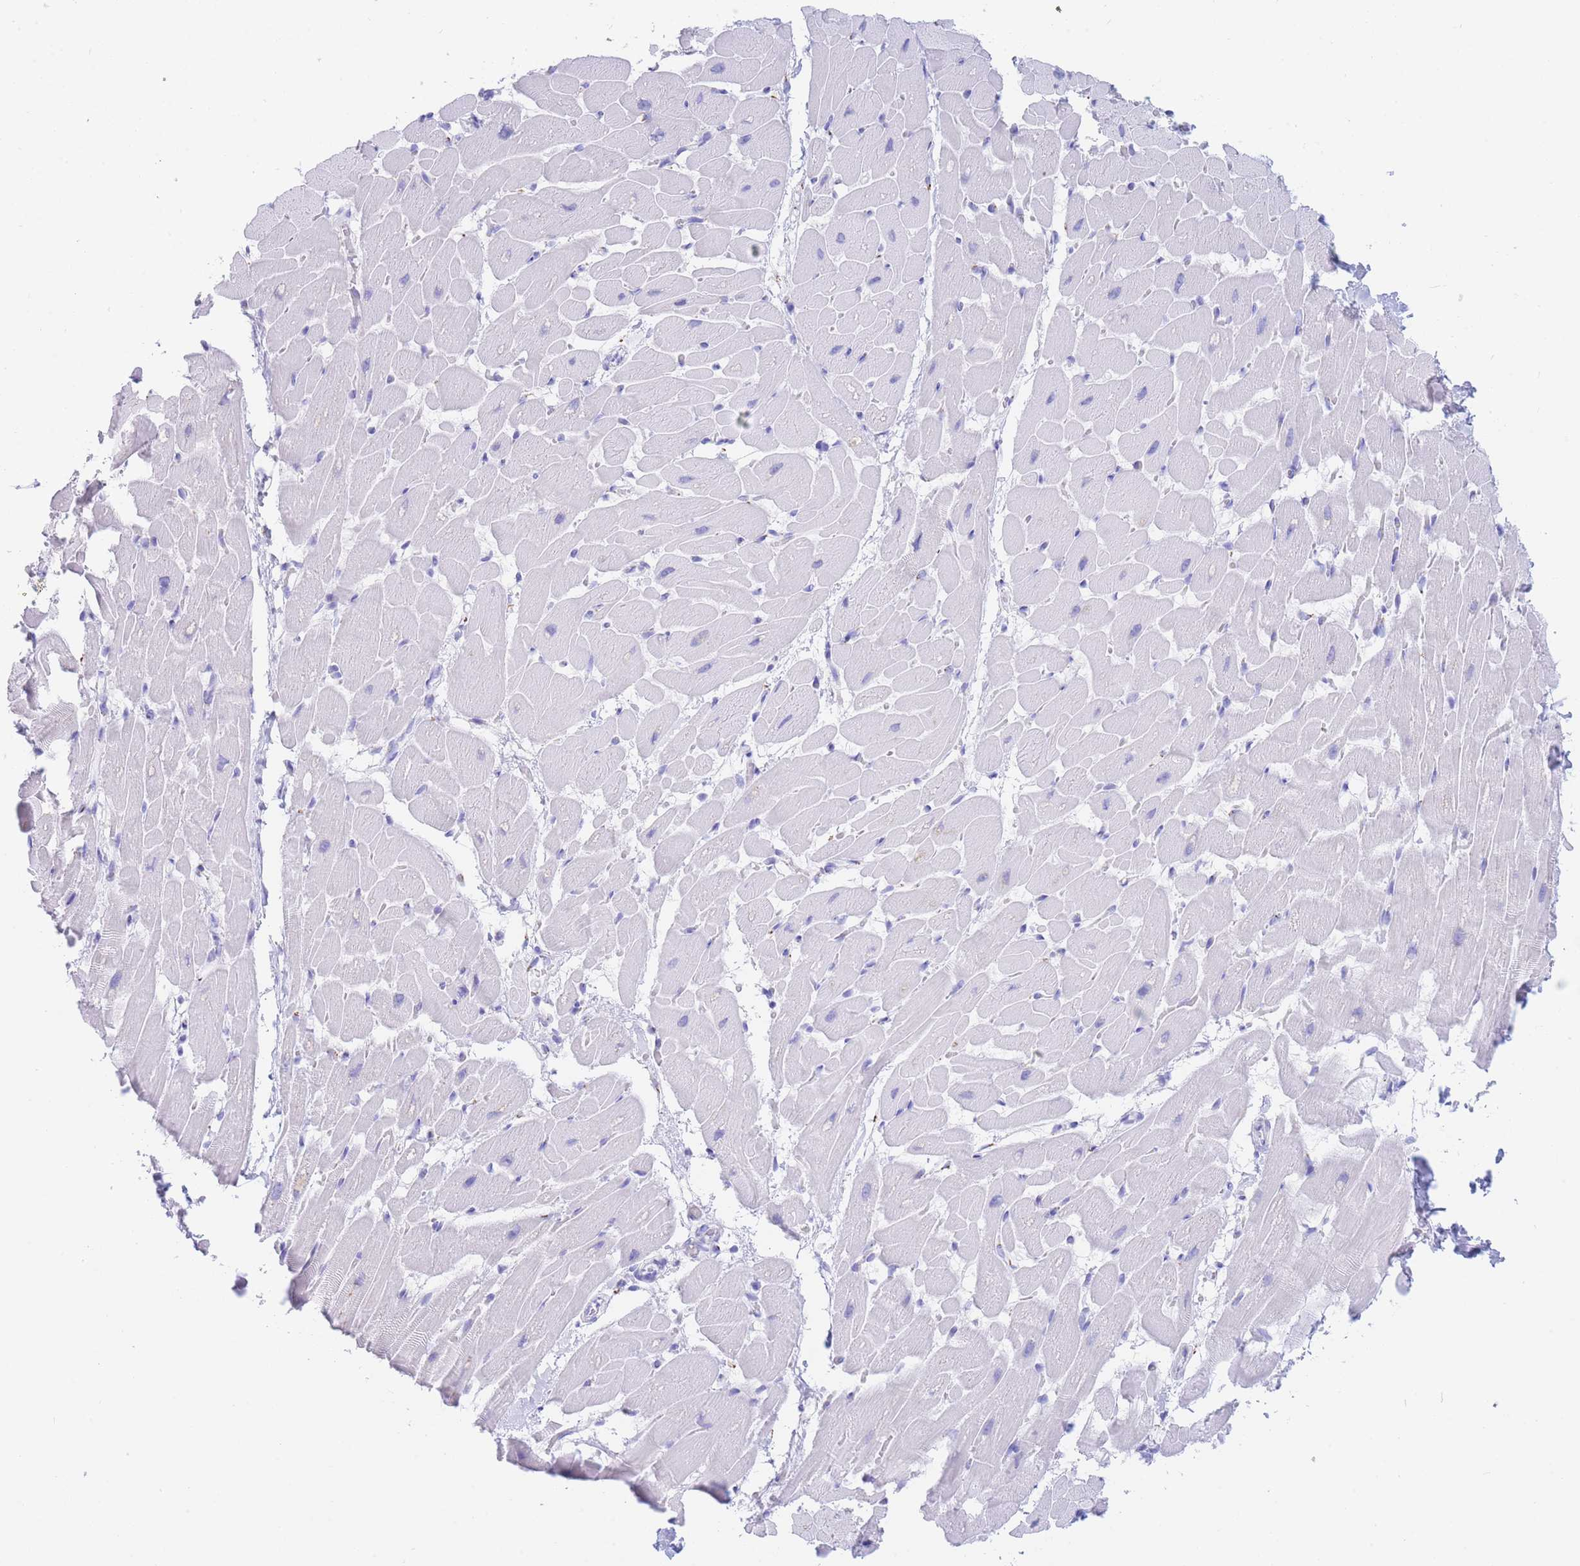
{"staining": {"intensity": "negative", "quantity": "none", "location": "none"}, "tissue": "heart muscle", "cell_type": "Cardiomyocytes", "image_type": "normal", "snomed": [{"axis": "morphology", "description": "Normal tissue, NOS"}, {"axis": "topography", "description": "Heart"}], "caption": "Unremarkable heart muscle was stained to show a protein in brown. There is no significant positivity in cardiomyocytes. (Brightfield microscopy of DAB (3,3'-diaminobenzidine) IHC at high magnification).", "gene": "FAM3C", "patient": {"sex": "male", "age": 37}}